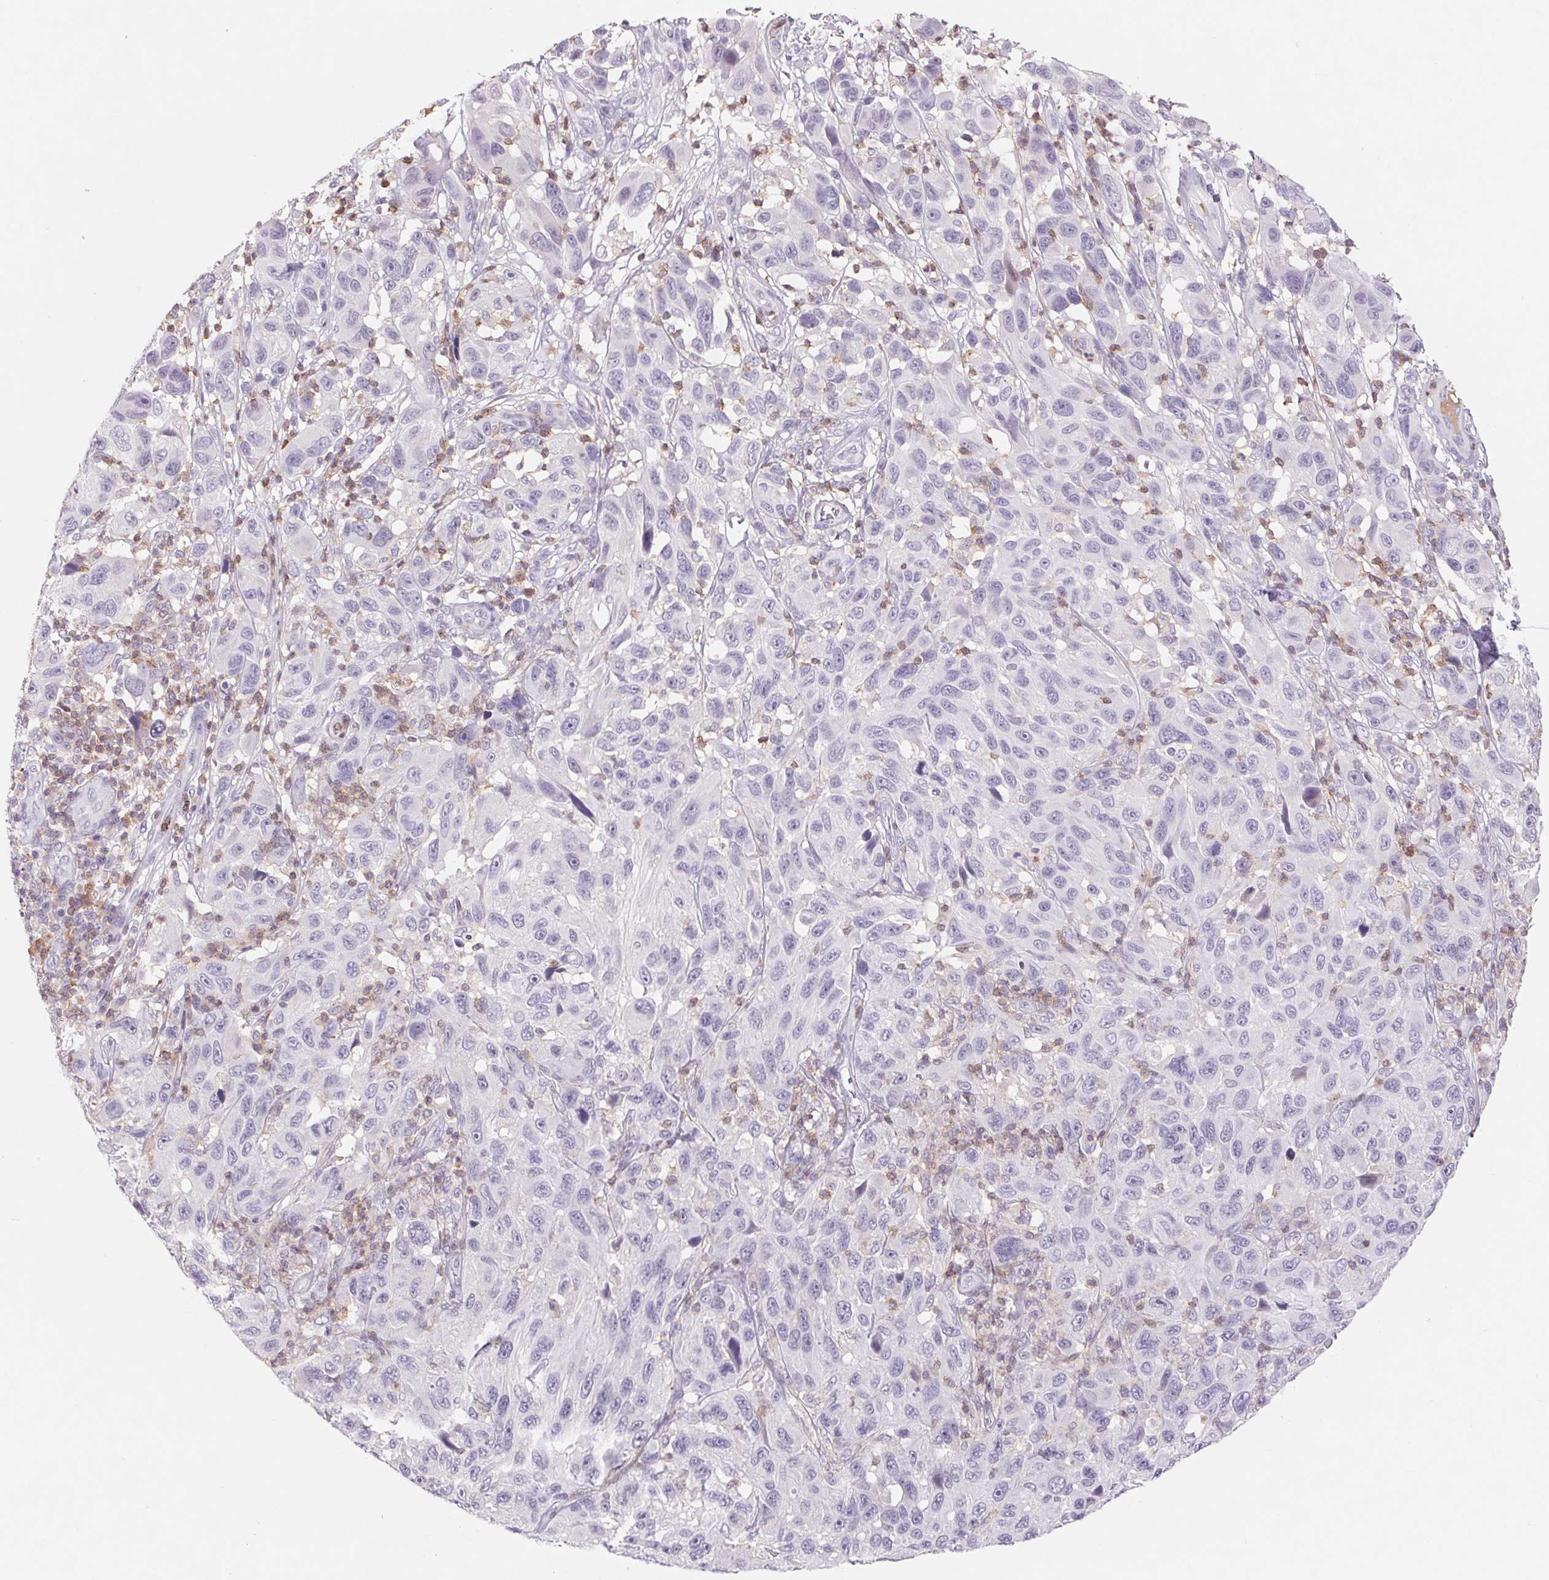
{"staining": {"intensity": "negative", "quantity": "none", "location": "none"}, "tissue": "melanoma", "cell_type": "Tumor cells", "image_type": "cancer", "snomed": [{"axis": "morphology", "description": "Malignant melanoma, NOS"}, {"axis": "topography", "description": "Skin"}], "caption": "Human malignant melanoma stained for a protein using immunohistochemistry displays no staining in tumor cells.", "gene": "KIF26A", "patient": {"sex": "male", "age": 53}}